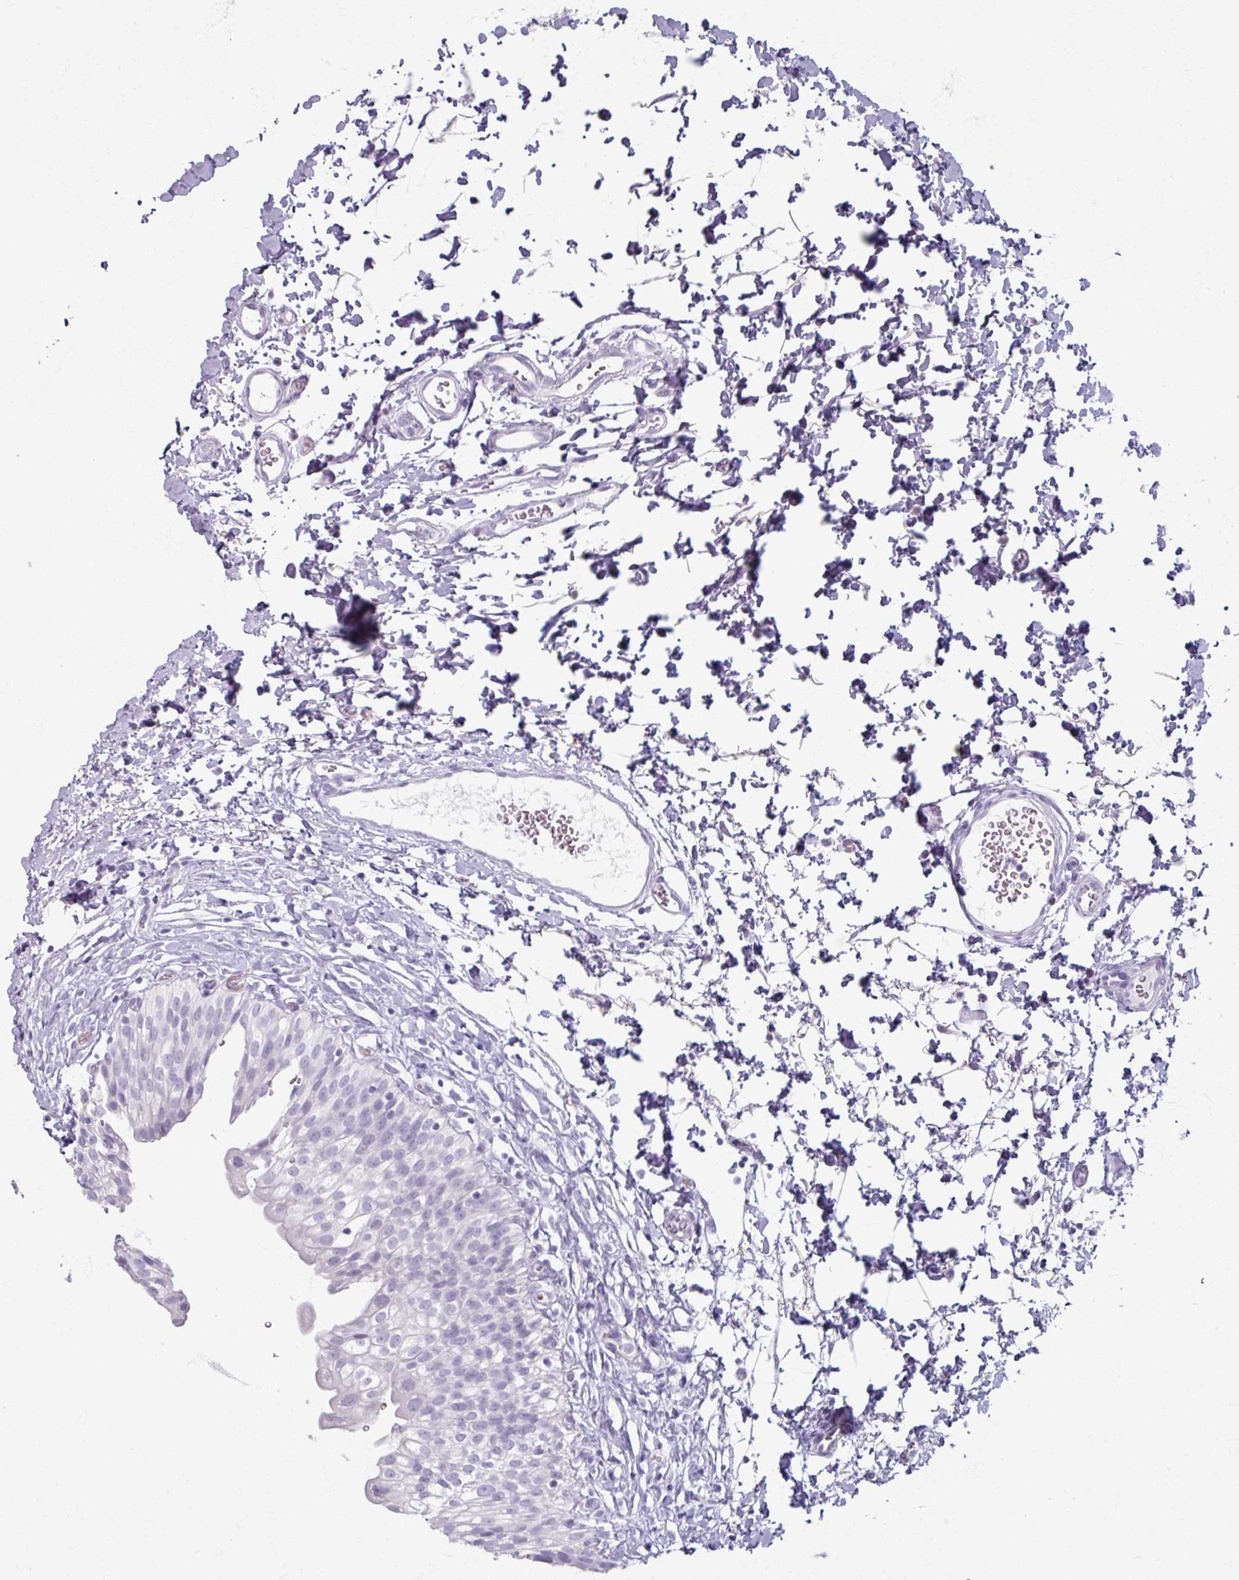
{"staining": {"intensity": "negative", "quantity": "none", "location": "none"}, "tissue": "urinary bladder", "cell_type": "Urothelial cells", "image_type": "normal", "snomed": [{"axis": "morphology", "description": "Normal tissue, NOS"}, {"axis": "topography", "description": "Urinary bladder"}], "caption": "The photomicrograph demonstrates no significant staining in urothelial cells of urinary bladder.", "gene": "TG", "patient": {"sex": "male", "age": 51}}